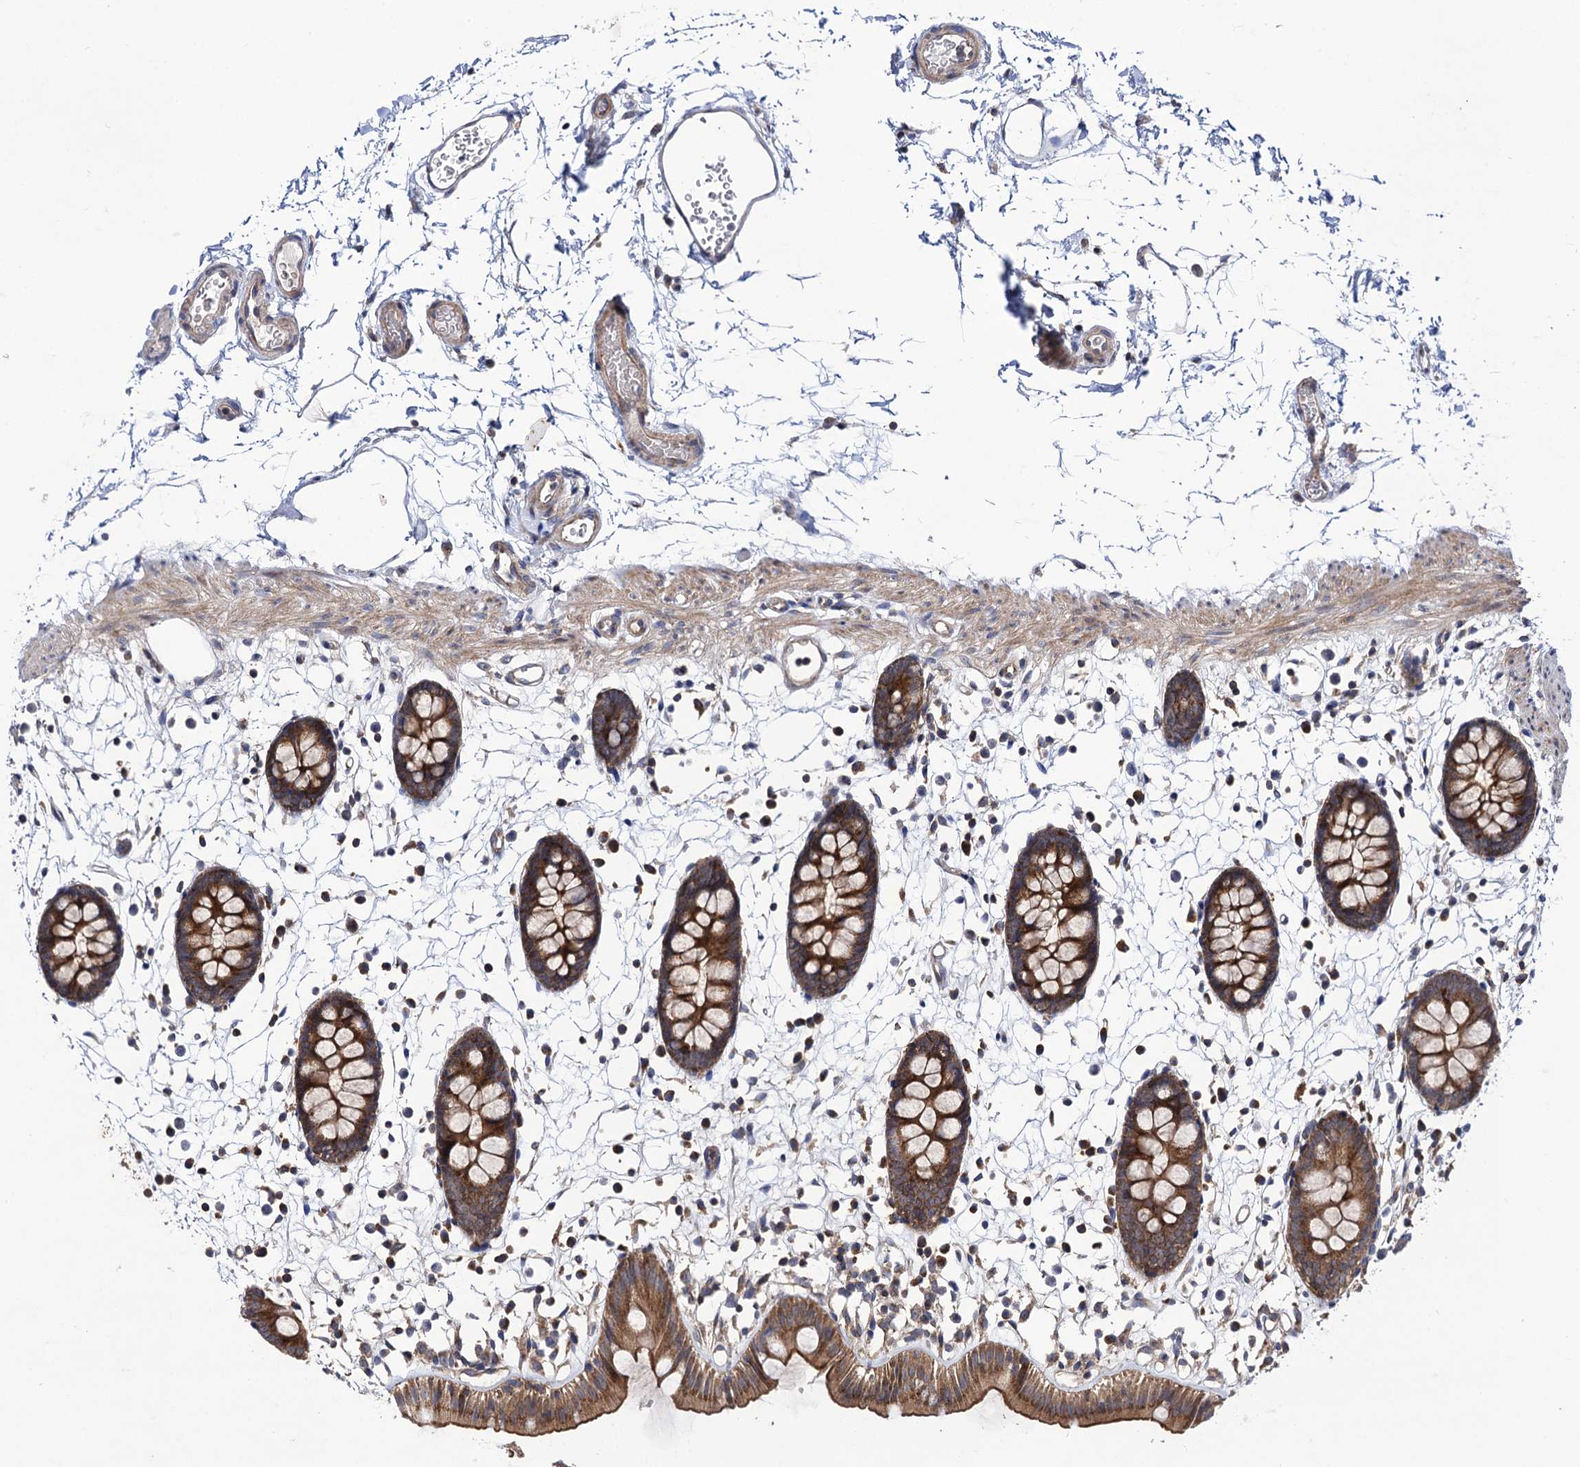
{"staining": {"intensity": "weak", "quantity": ">75%", "location": "cytoplasmic/membranous"}, "tissue": "colon", "cell_type": "Endothelial cells", "image_type": "normal", "snomed": [{"axis": "morphology", "description": "Normal tissue, NOS"}, {"axis": "topography", "description": "Colon"}], "caption": "An immunohistochemistry photomicrograph of normal tissue is shown. Protein staining in brown highlights weak cytoplasmic/membranous positivity in colon within endothelial cells. The staining was performed using DAB to visualize the protein expression in brown, while the nuclei were stained in blue with hematoxylin (Magnification: 20x).", "gene": "DYDC1", "patient": {"sex": "male", "age": 56}}